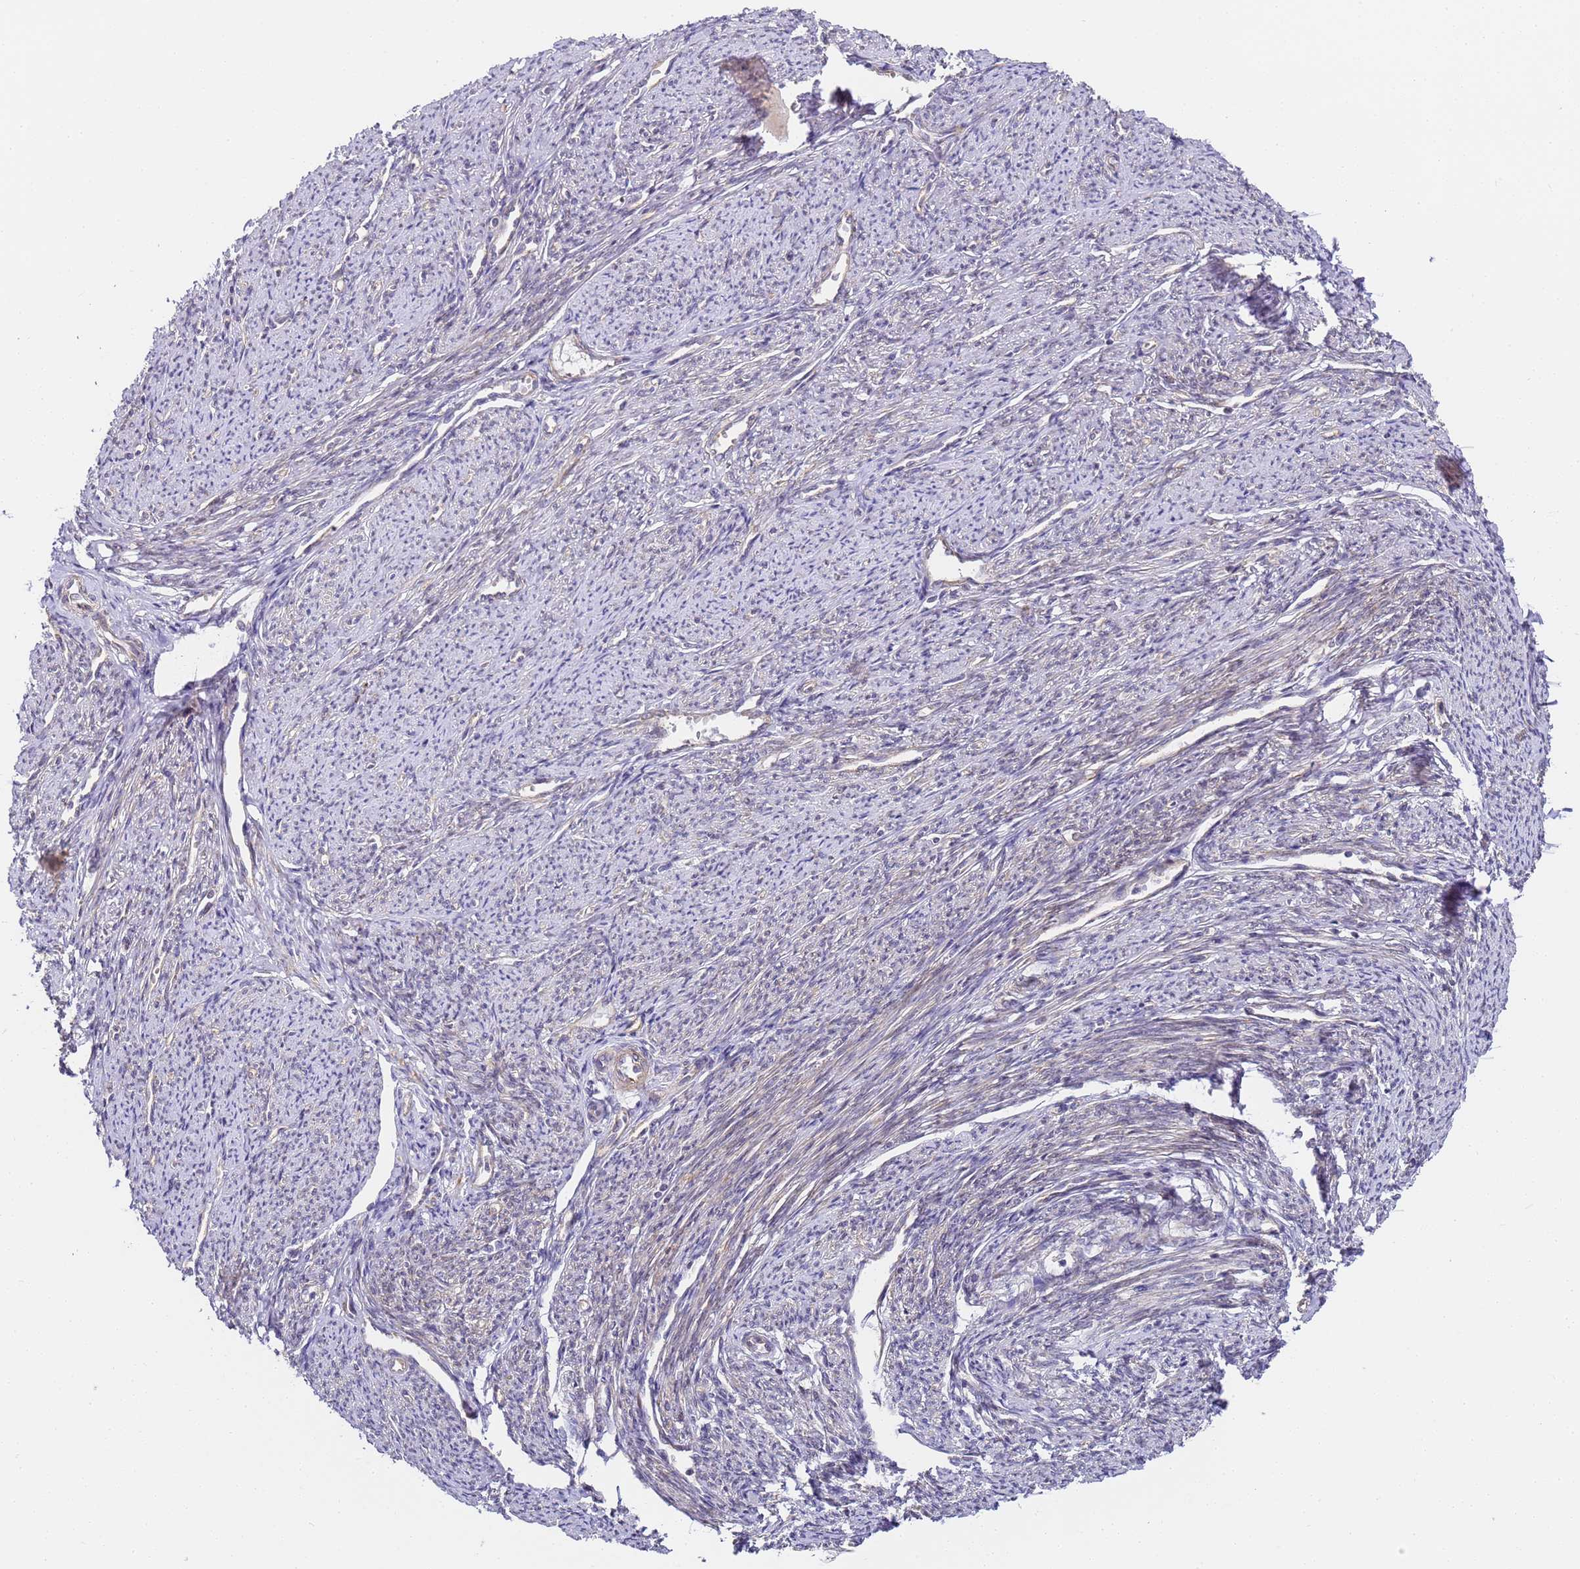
{"staining": {"intensity": "moderate", "quantity": "25%-75%", "location": "cytoplasmic/membranous"}, "tissue": "smooth muscle", "cell_type": "Smooth muscle cells", "image_type": "normal", "snomed": [{"axis": "morphology", "description": "Normal tissue, NOS"}, {"axis": "topography", "description": "Smooth muscle"}, {"axis": "topography", "description": "Uterus"}], "caption": "Immunohistochemistry (IHC) histopathology image of normal human smooth muscle stained for a protein (brown), which exhibits medium levels of moderate cytoplasmic/membranous expression in approximately 25%-75% of smooth muscle cells.", "gene": "RPL13A", "patient": {"sex": "female", "age": 59}}